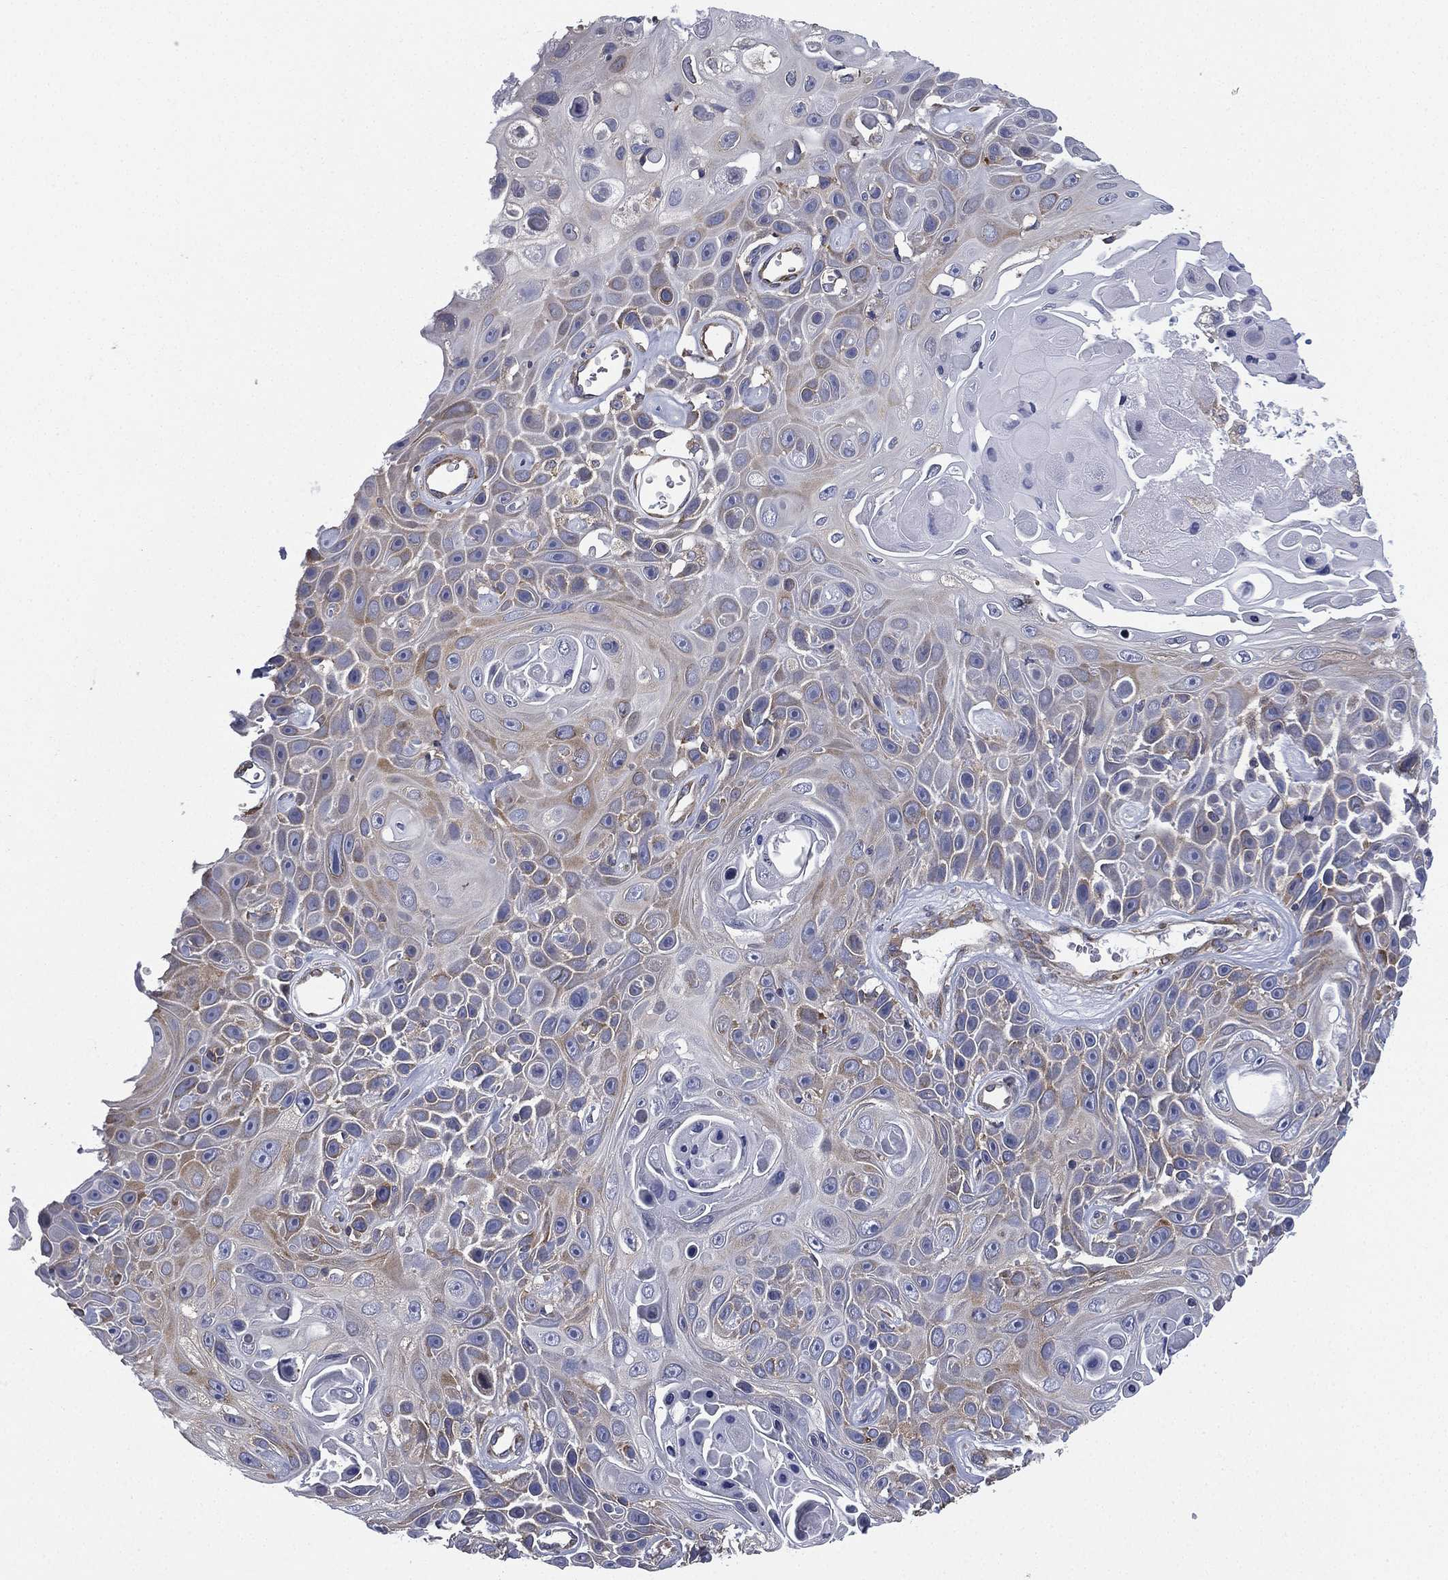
{"staining": {"intensity": "weak", "quantity": "25%-75%", "location": "cytoplasmic/membranous"}, "tissue": "skin cancer", "cell_type": "Tumor cells", "image_type": "cancer", "snomed": [{"axis": "morphology", "description": "Squamous cell carcinoma, NOS"}, {"axis": "topography", "description": "Skin"}], "caption": "This image shows skin squamous cell carcinoma stained with IHC to label a protein in brown. The cytoplasmic/membranous of tumor cells show weak positivity for the protein. Nuclei are counter-stained blue.", "gene": "FARSA", "patient": {"sex": "male", "age": 82}}